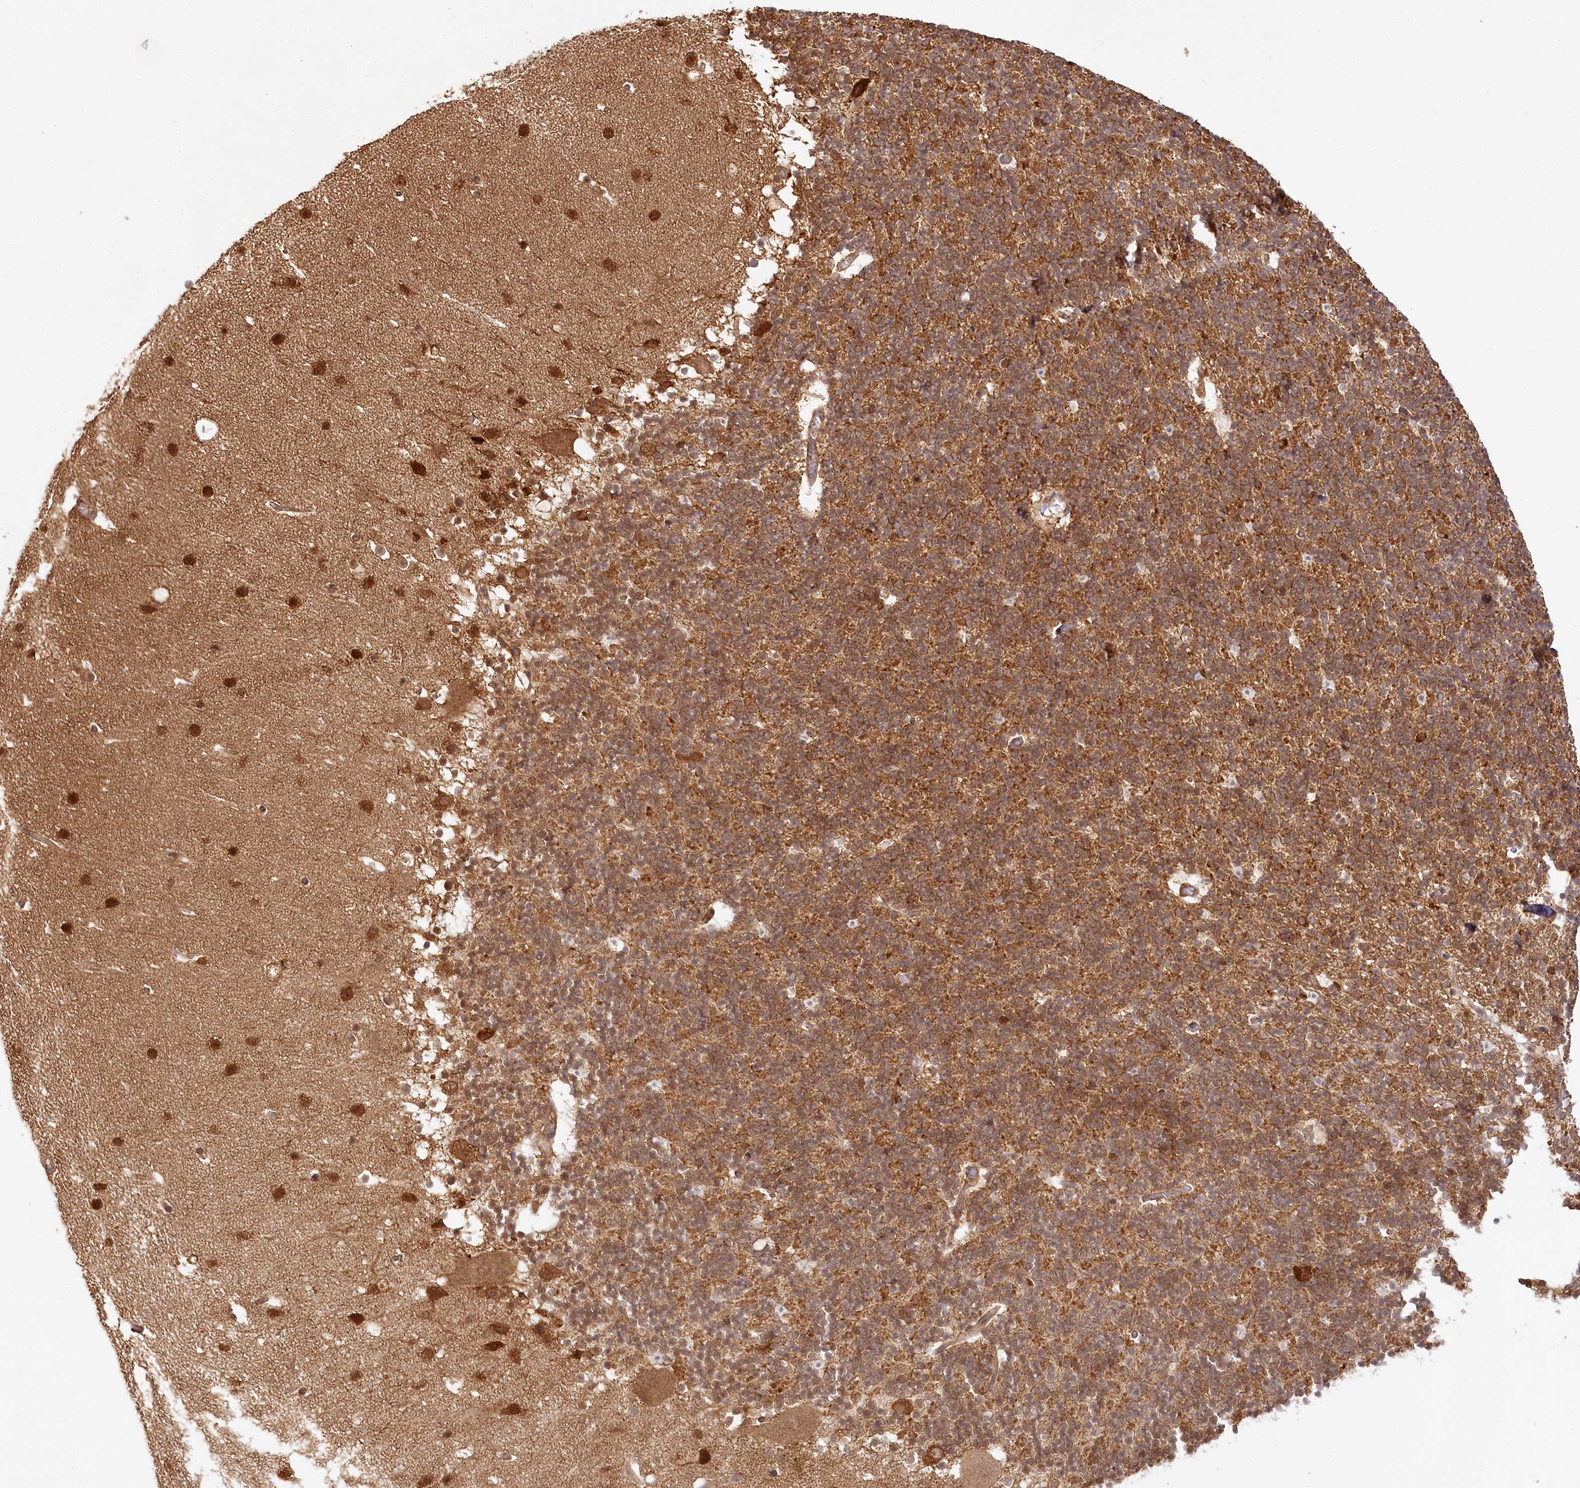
{"staining": {"intensity": "moderate", "quantity": "25%-75%", "location": "cytoplasmic/membranous"}, "tissue": "cerebellum", "cell_type": "Cells in granular layer", "image_type": "normal", "snomed": [{"axis": "morphology", "description": "Normal tissue, NOS"}, {"axis": "topography", "description": "Cerebellum"}], "caption": "Protein analysis of unremarkable cerebellum displays moderate cytoplasmic/membranous expression in approximately 25%-75% of cells in granular layer. The staining was performed using DAB (3,3'-diaminobenzidine), with brown indicating positive protein expression. Nuclei are stained blue with hematoxylin.", "gene": "INPP4B", "patient": {"sex": "male", "age": 57}}